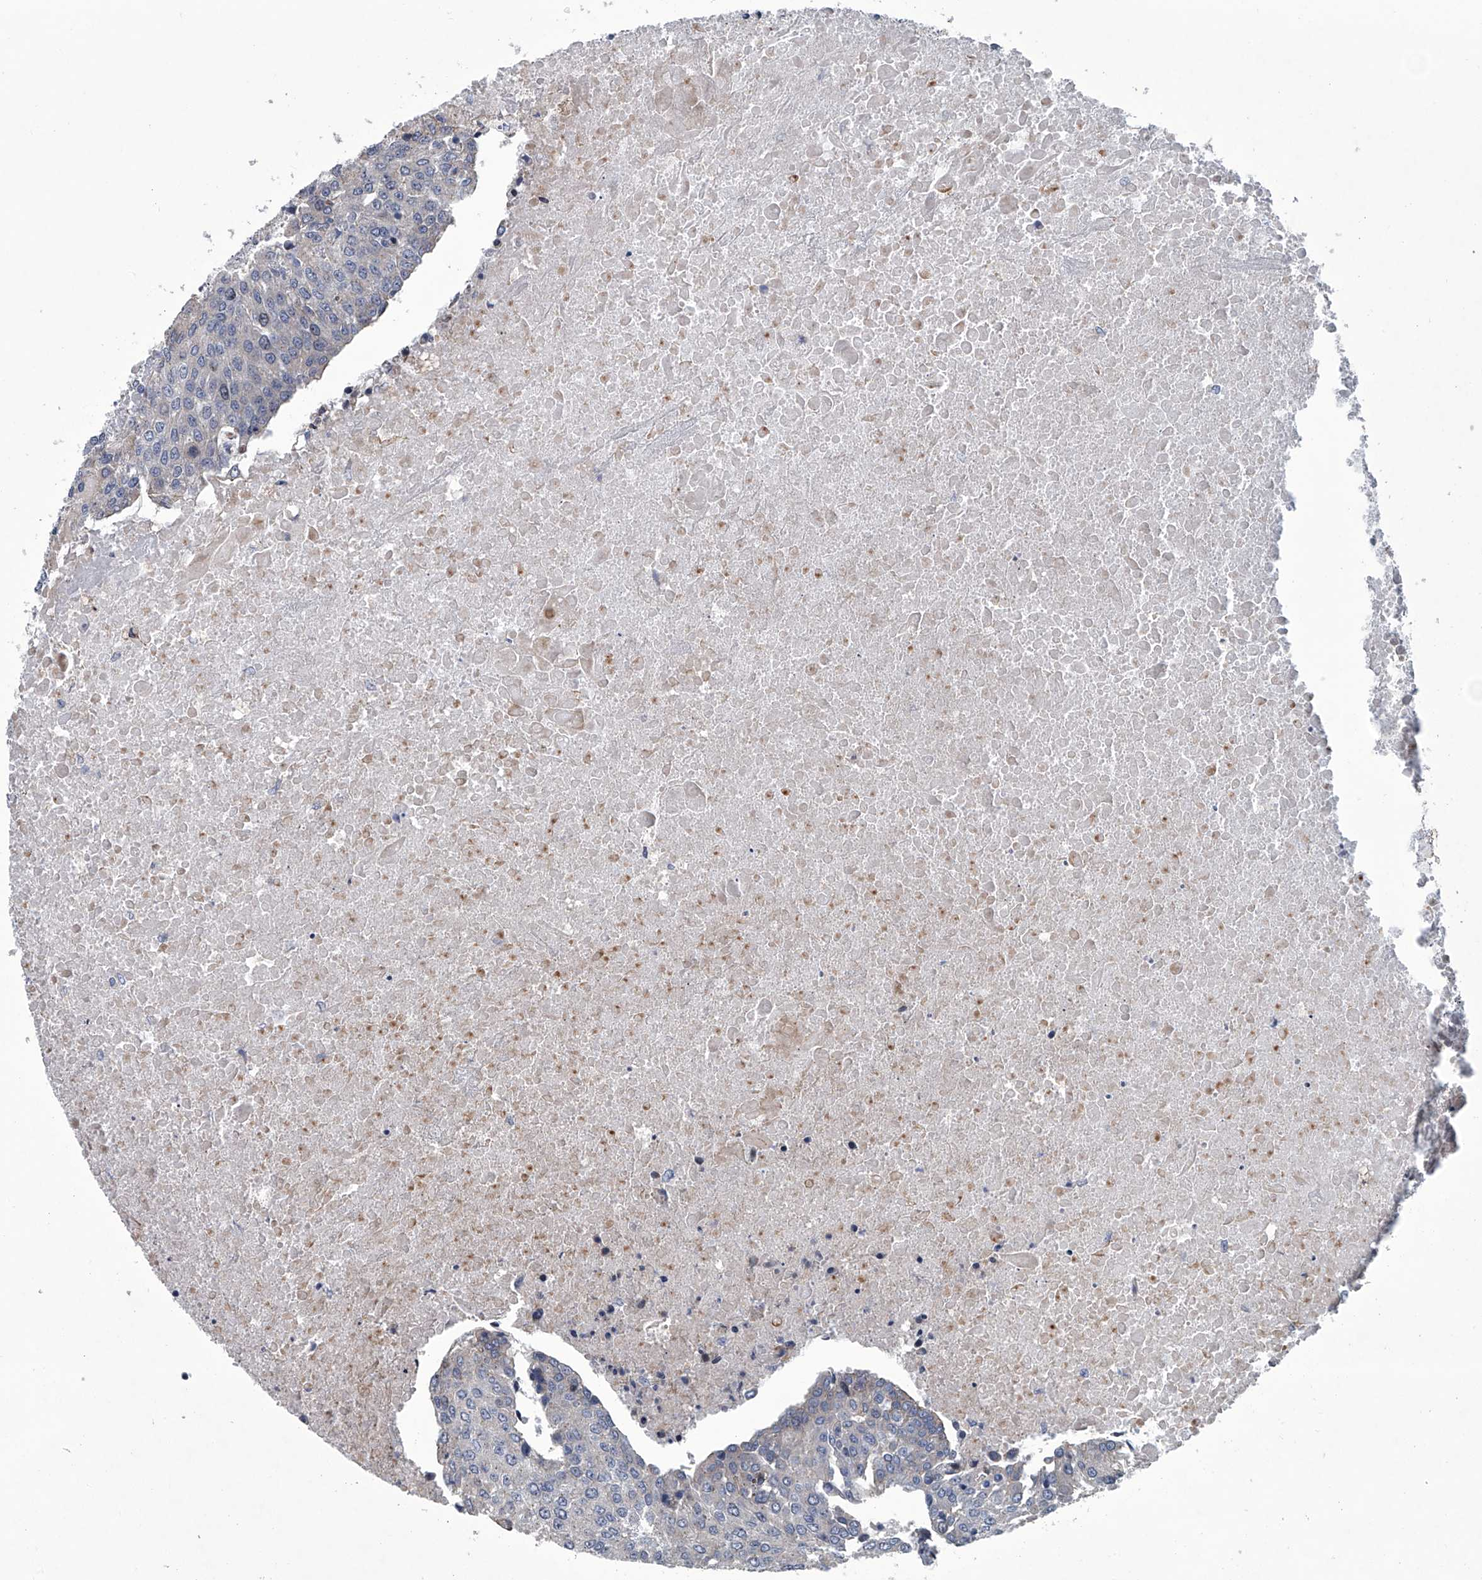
{"staining": {"intensity": "negative", "quantity": "none", "location": "none"}, "tissue": "urothelial cancer", "cell_type": "Tumor cells", "image_type": "cancer", "snomed": [{"axis": "morphology", "description": "Urothelial carcinoma, High grade"}, {"axis": "topography", "description": "Urinary bladder"}], "caption": "High-grade urothelial carcinoma was stained to show a protein in brown. There is no significant staining in tumor cells.", "gene": "ABCG1", "patient": {"sex": "female", "age": 85}}